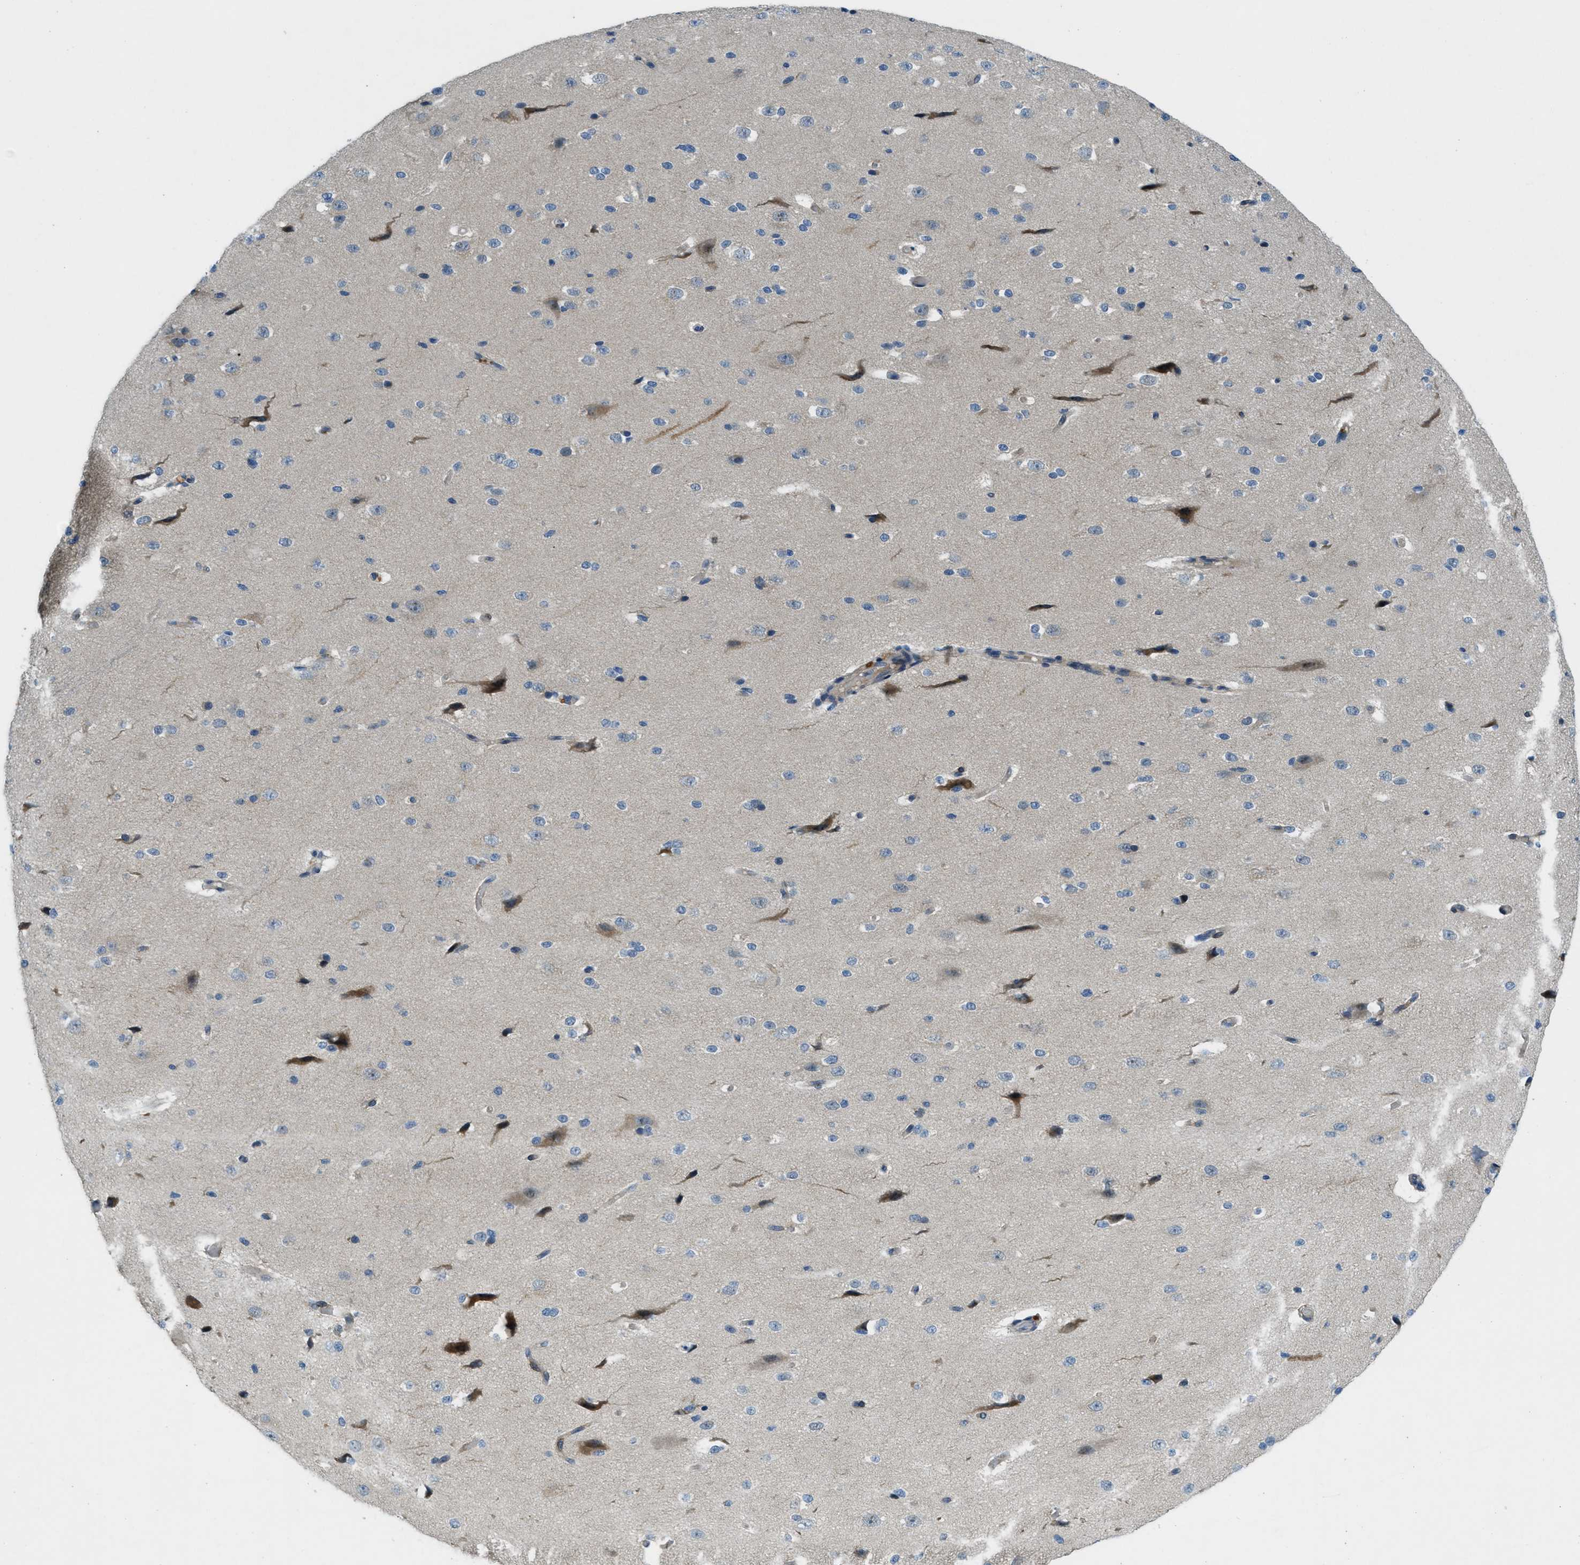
{"staining": {"intensity": "negative", "quantity": "none", "location": "none"}, "tissue": "cerebral cortex", "cell_type": "Endothelial cells", "image_type": "normal", "snomed": [{"axis": "morphology", "description": "Normal tissue, NOS"}, {"axis": "morphology", "description": "Developmental malformation"}, {"axis": "topography", "description": "Cerebral cortex"}], "caption": "Immunohistochemistry micrograph of benign cerebral cortex stained for a protein (brown), which displays no expression in endothelial cells.", "gene": "SNX14", "patient": {"sex": "female", "age": 30}}